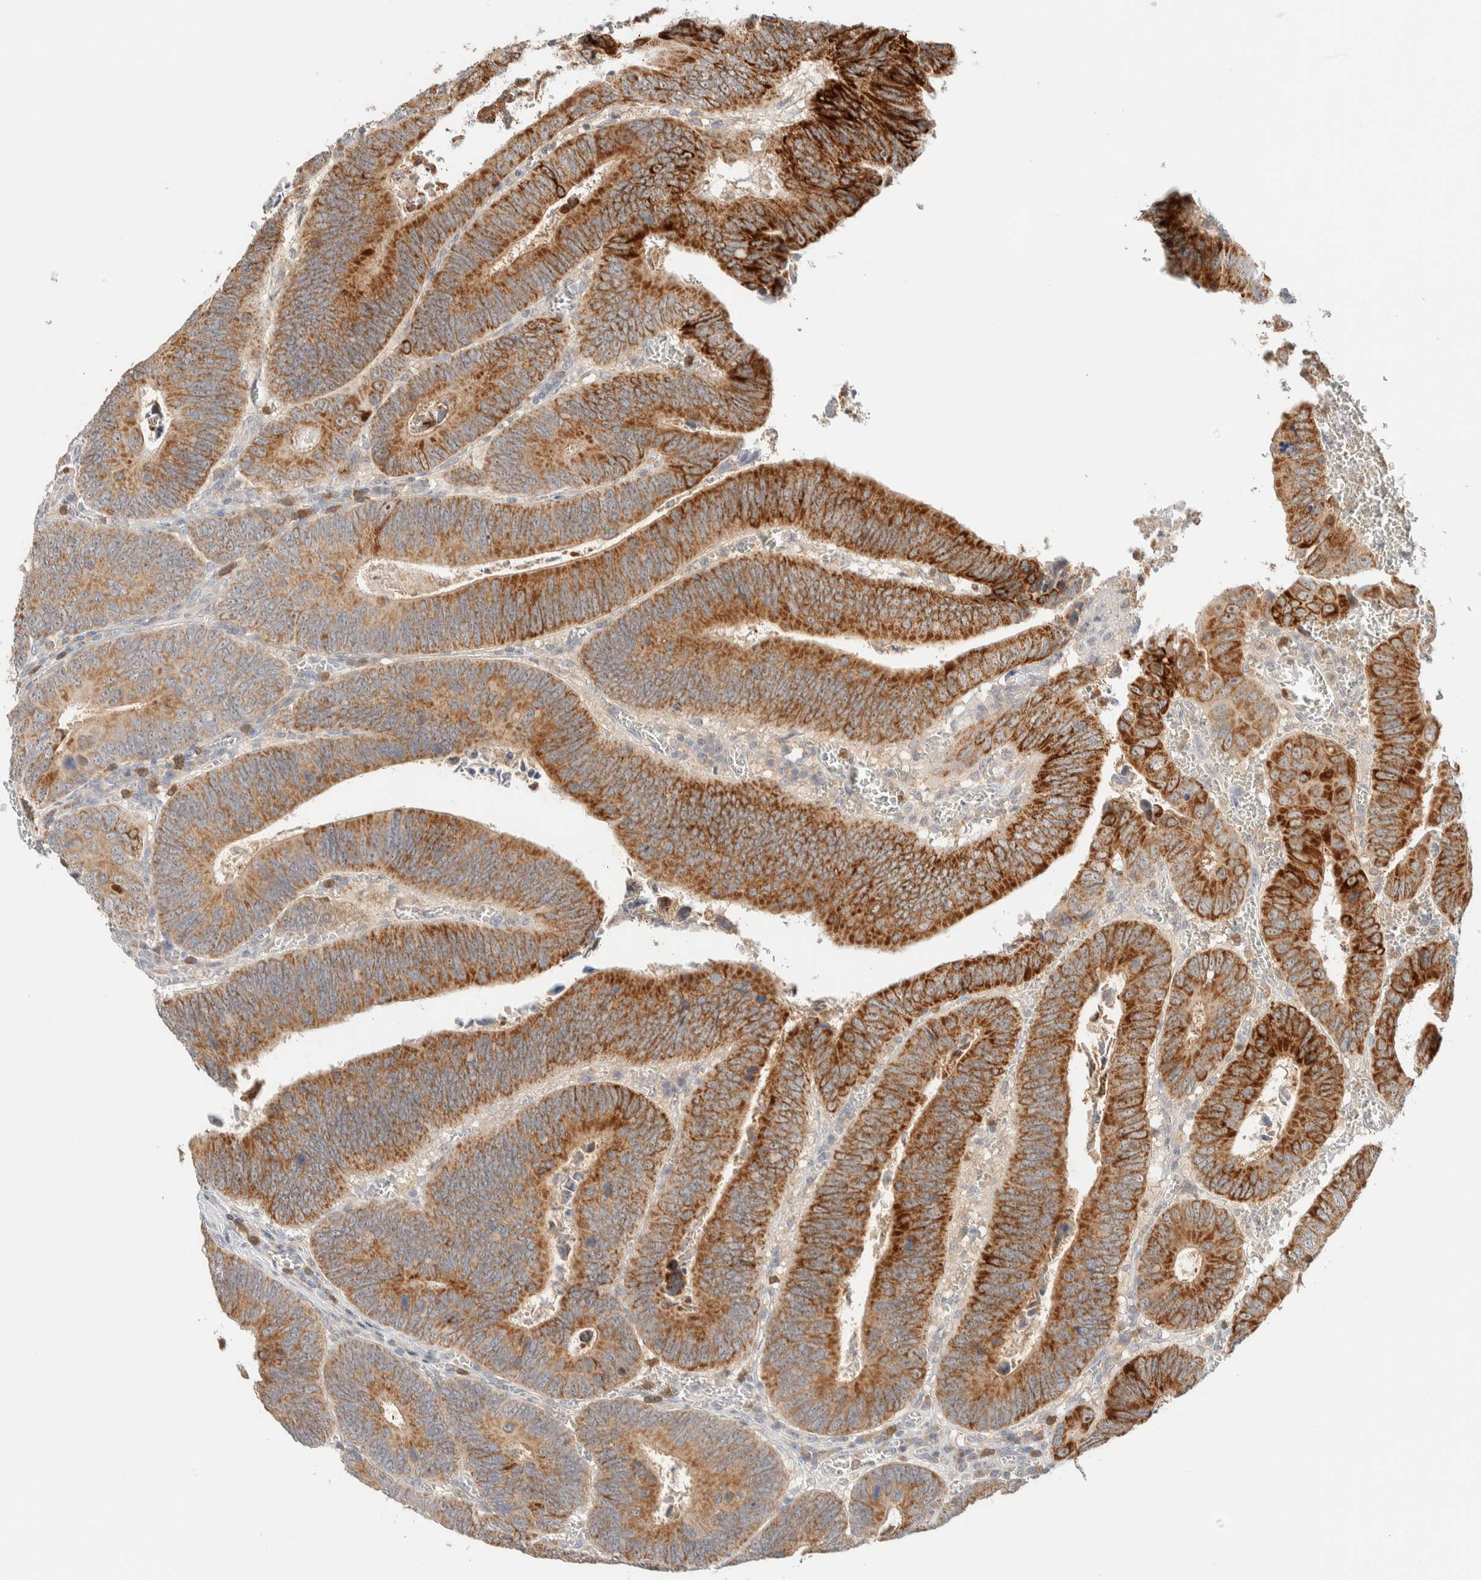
{"staining": {"intensity": "strong", "quantity": ">75%", "location": "cytoplasmic/membranous"}, "tissue": "colorectal cancer", "cell_type": "Tumor cells", "image_type": "cancer", "snomed": [{"axis": "morphology", "description": "Inflammation, NOS"}, {"axis": "morphology", "description": "Adenocarcinoma, NOS"}, {"axis": "topography", "description": "Colon"}], "caption": "Brown immunohistochemical staining in human colorectal cancer shows strong cytoplasmic/membranous staining in about >75% of tumor cells.", "gene": "HDHD3", "patient": {"sex": "male", "age": 72}}